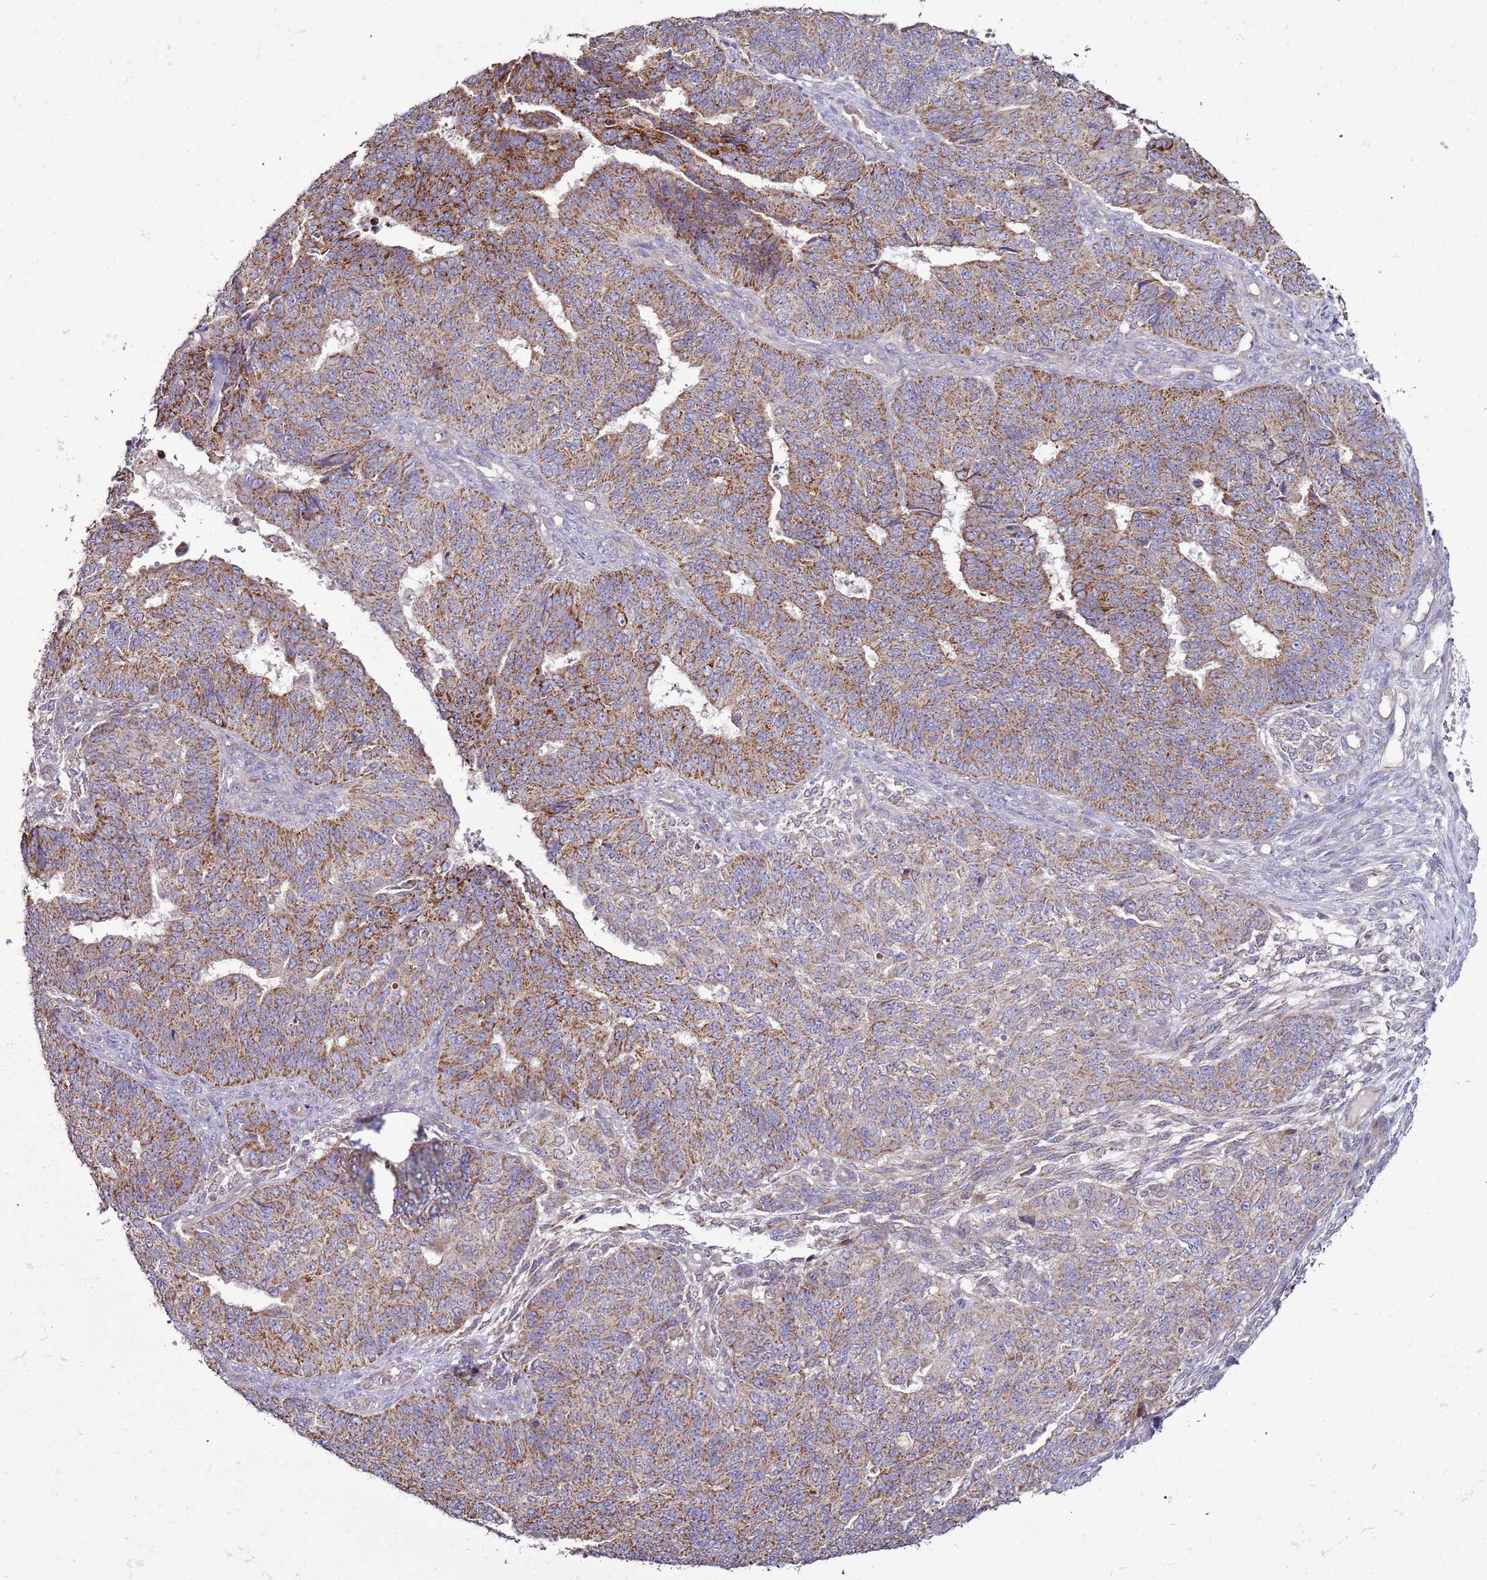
{"staining": {"intensity": "moderate", "quantity": ">75%", "location": "cytoplasmic/membranous"}, "tissue": "endometrial cancer", "cell_type": "Tumor cells", "image_type": "cancer", "snomed": [{"axis": "morphology", "description": "Adenocarcinoma, NOS"}, {"axis": "topography", "description": "Endometrium"}], "caption": "The photomicrograph exhibits a brown stain indicating the presence of a protein in the cytoplasmic/membranous of tumor cells in adenocarcinoma (endometrial).", "gene": "TRAPPC4", "patient": {"sex": "female", "age": 32}}